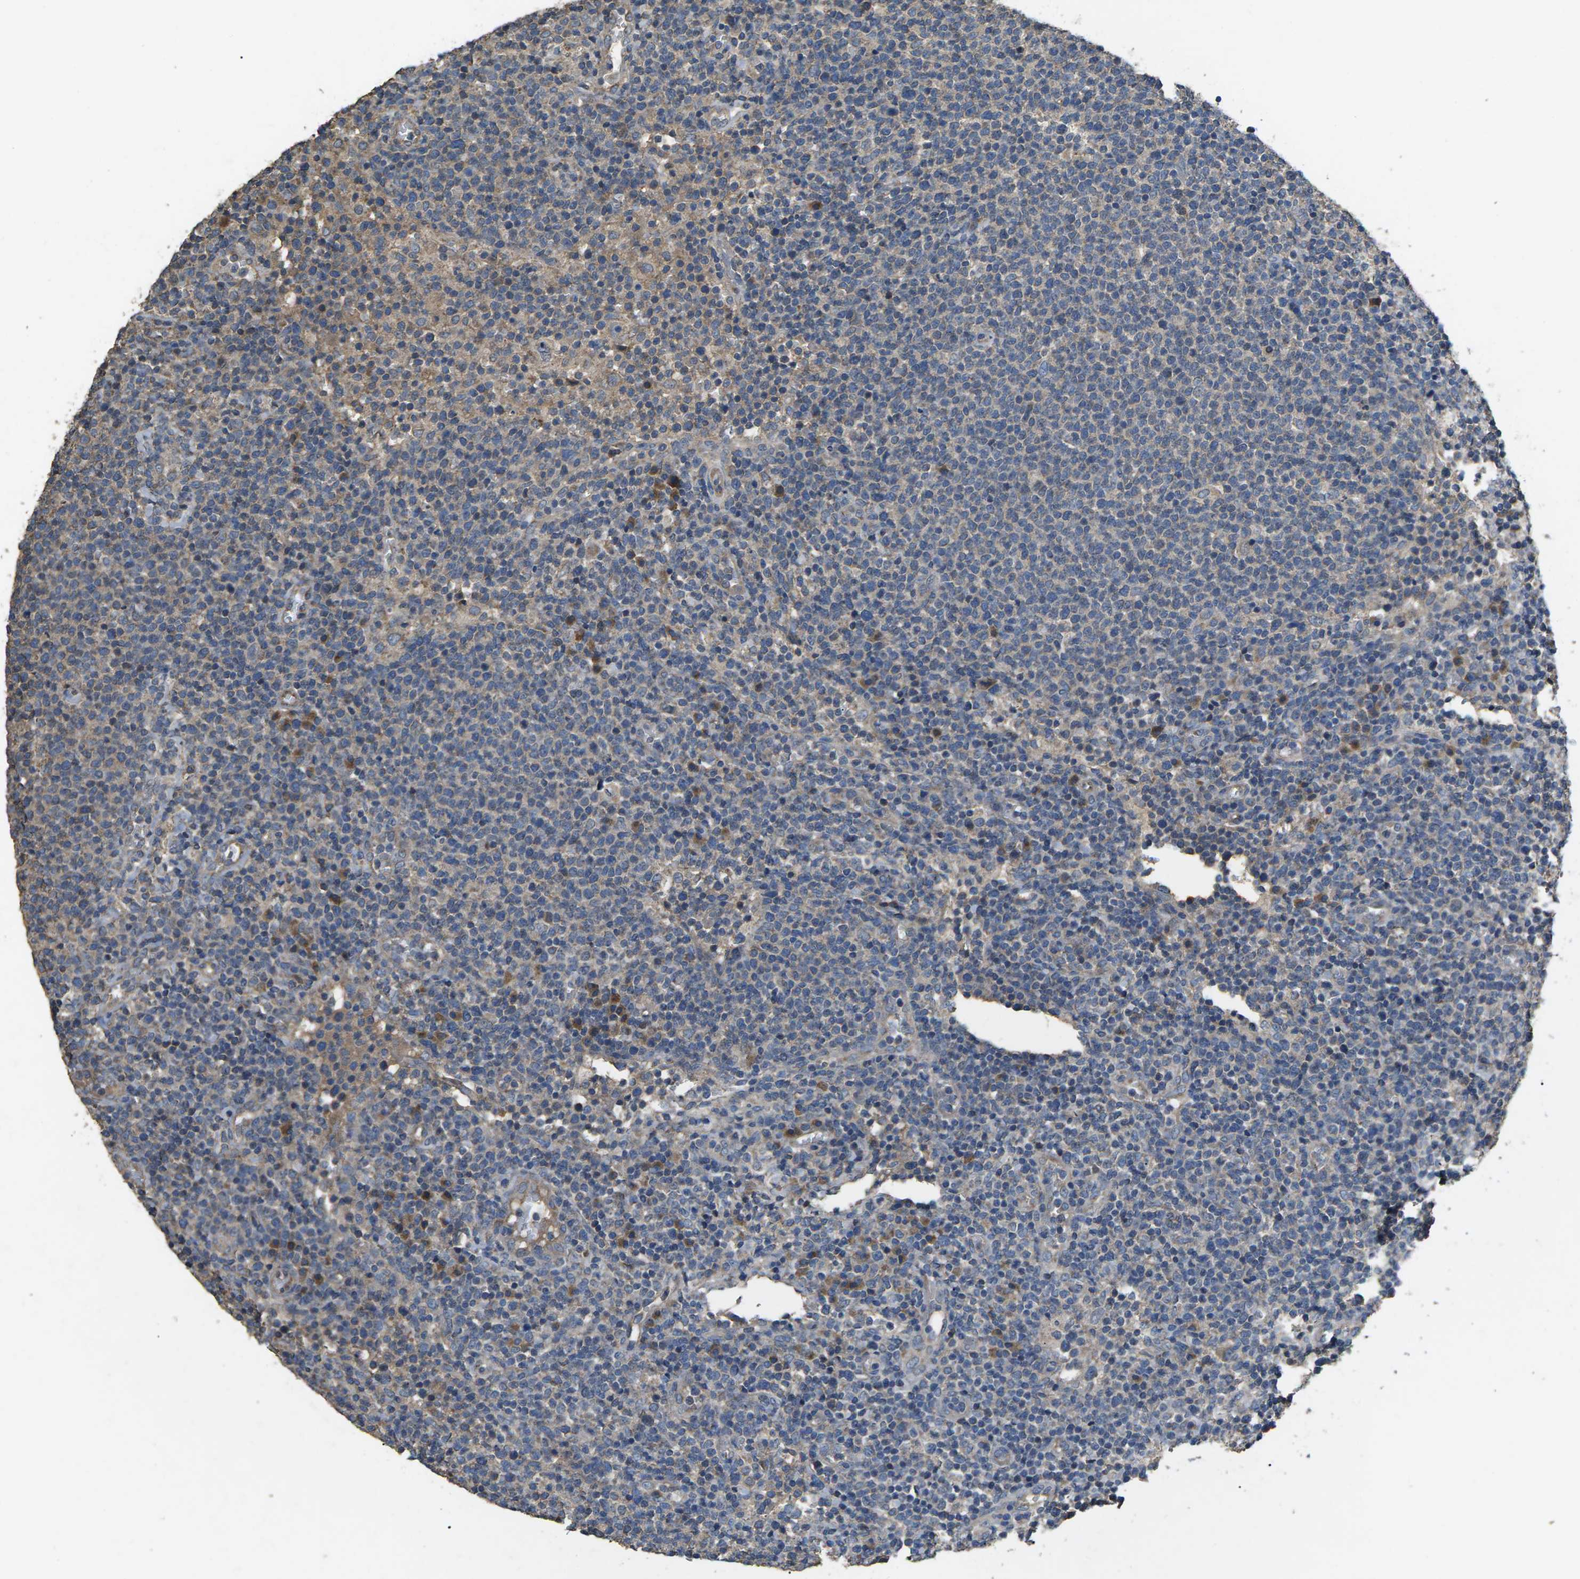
{"staining": {"intensity": "weak", "quantity": "<25%", "location": "cytoplasmic/membranous"}, "tissue": "lymphoma", "cell_type": "Tumor cells", "image_type": "cancer", "snomed": [{"axis": "morphology", "description": "Malignant lymphoma, non-Hodgkin's type, High grade"}, {"axis": "topography", "description": "Lymph node"}], "caption": "IHC image of neoplastic tissue: human high-grade malignant lymphoma, non-Hodgkin's type stained with DAB (3,3'-diaminobenzidine) demonstrates no significant protein staining in tumor cells. (Brightfield microscopy of DAB immunohistochemistry at high magnification).", "gene": "B4GAT1", "patient": {"sex": "male", "age": 61}}